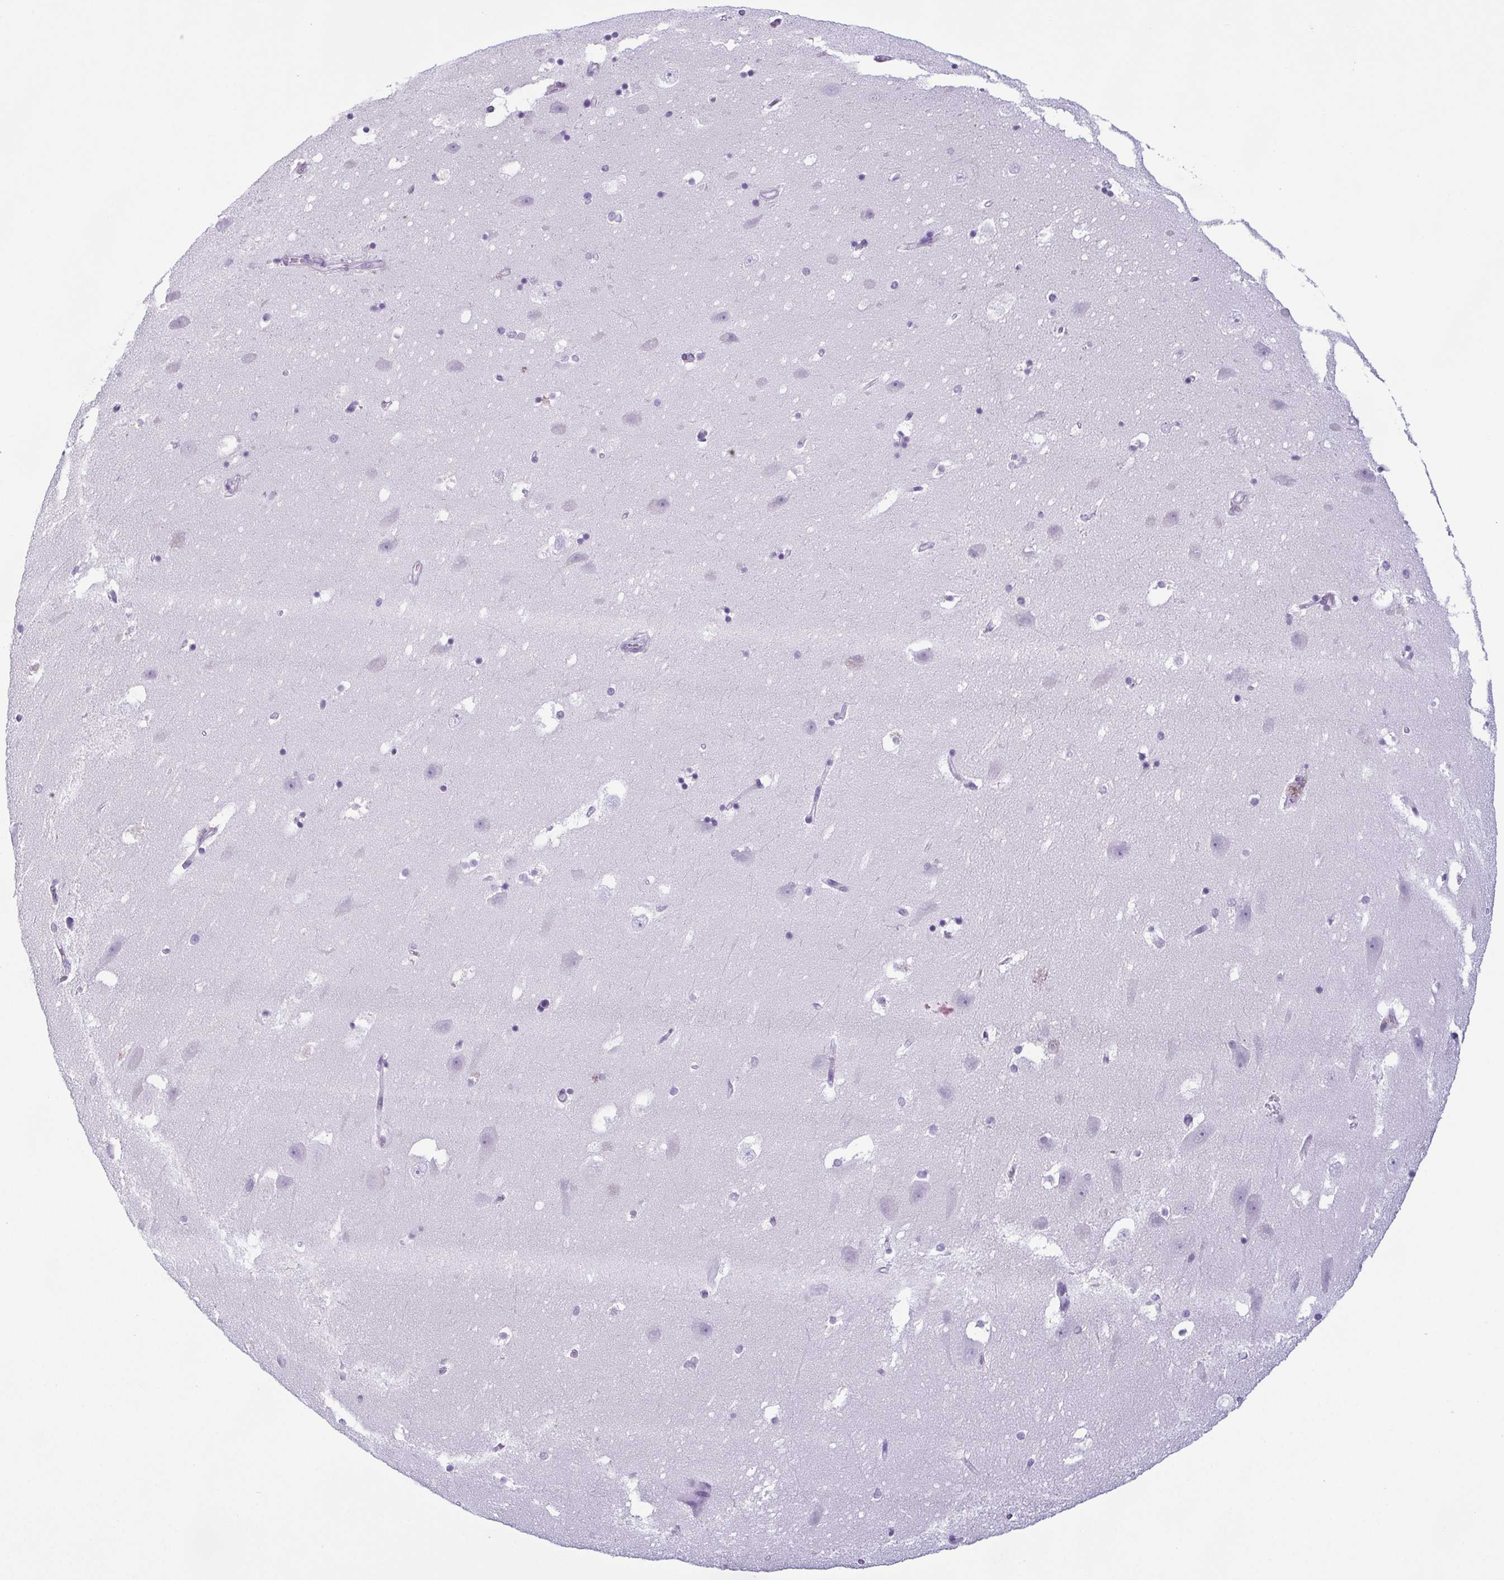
{"staining": {"intensity": "negative", "quantity": "none", "location": "none"}, "tissue": "hippocampus", "cell_type": "Glial cells", "image_type": "normal", "snomed": [{"axis": "morphology", "description": "Normal tissue, NOS"}, {"axis": "topography", "description": "Hippocampus"}], "caption": "This is a photomicrograph of immunohistochemistry (IHC) staining of benign hippocampus, which shows no expression in glial cells.", "gene": "KRT78", "patient": {"sex": "male", "age": 58}}